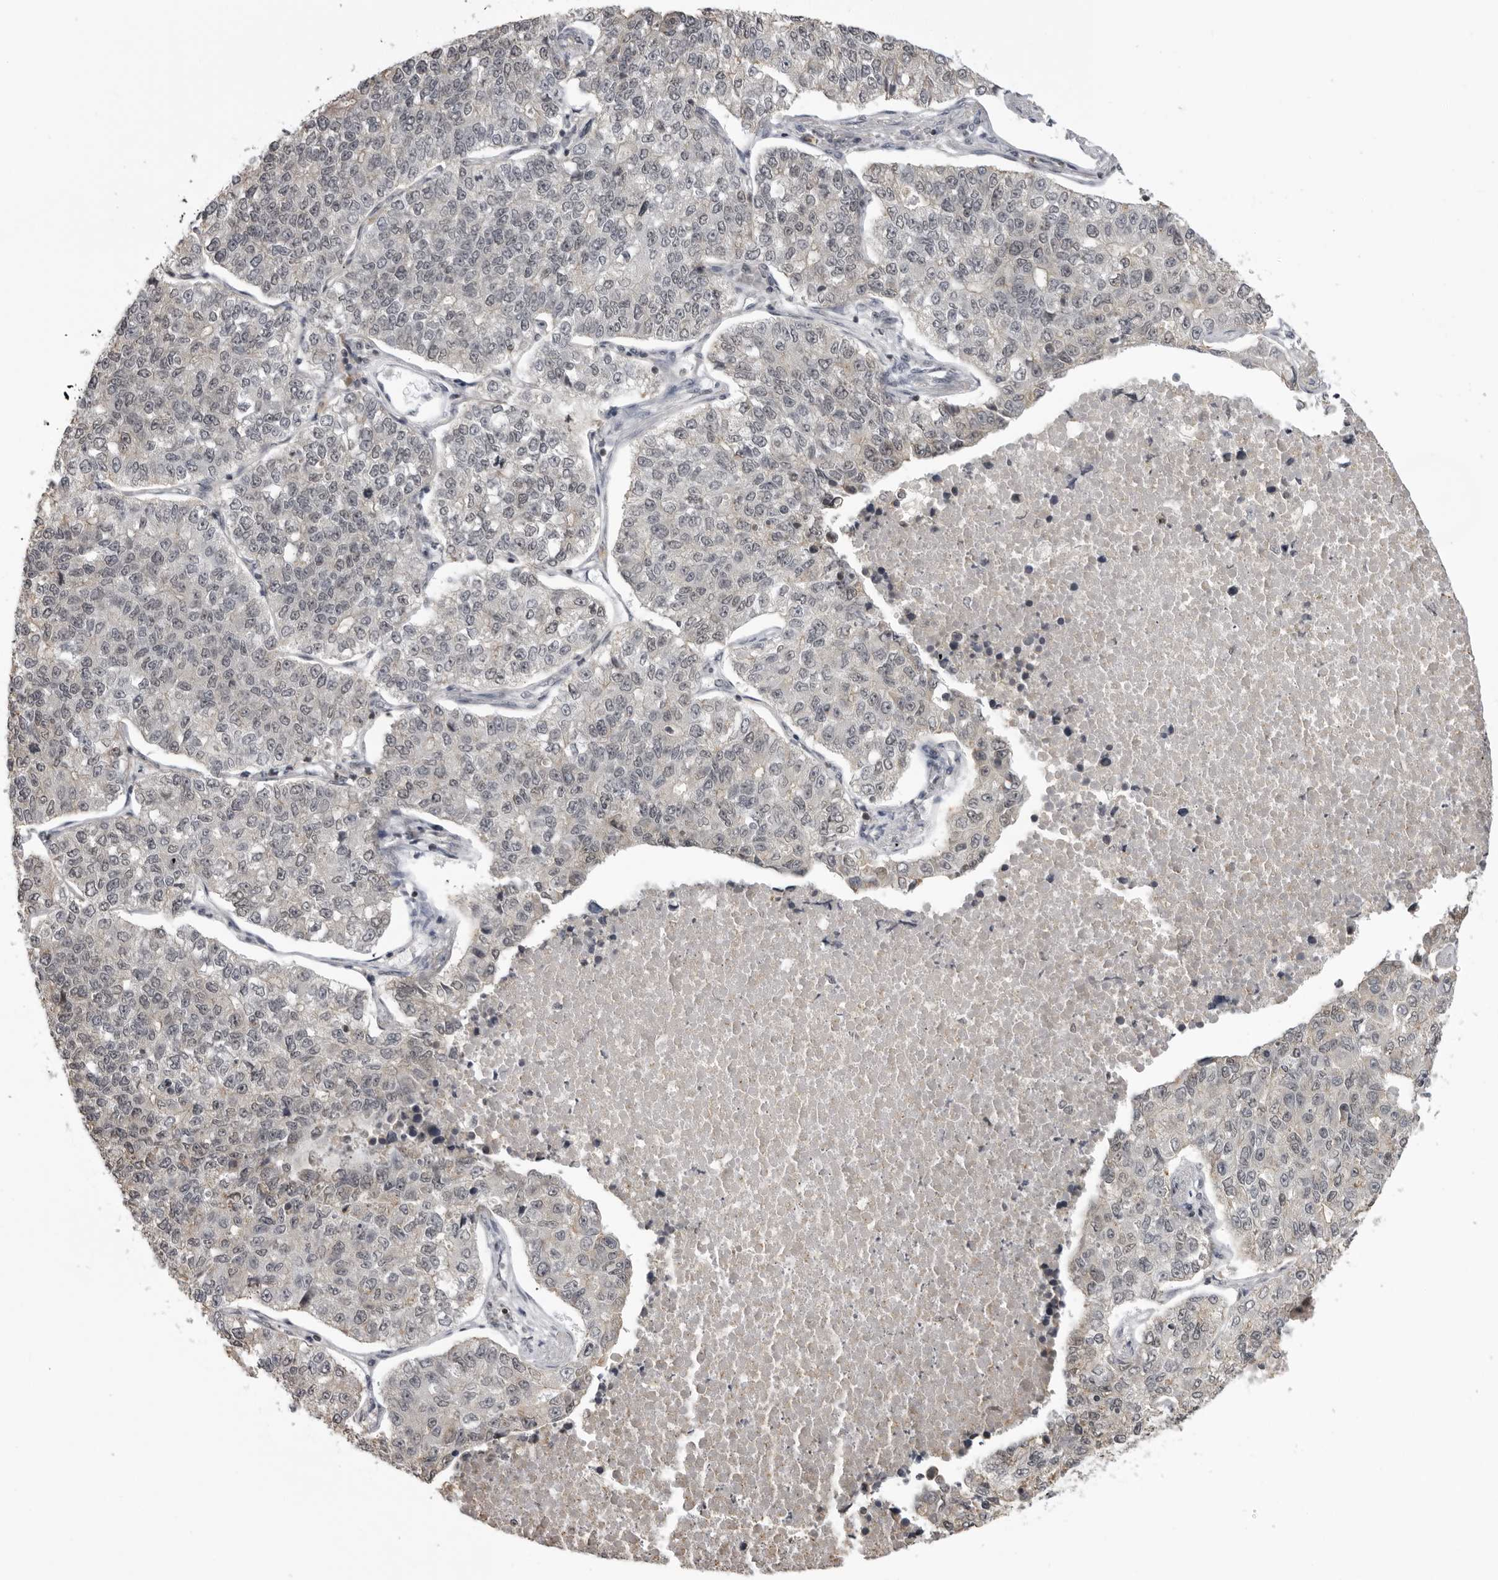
{"staining": {"intensity": "negative", "quantity": "none", "location": "none"}, "tissue": "lung cancer", "cell_type": "Tumor cells", "image_type": "cancer", "snomed": [{"axis": "morphology", "description": "Adenocarcinoma, NOS"}, {"axis": "topography", "description": "Lung"}], "caption": "Immunohistochemistry micrograph of neoplastic tissue: human lung adenocarcinoma stained with DAB exhibits no significant protein expression in tumor cells. Nuclei are stained in blue.", "gene": "PDCL3", "patient": {"sex": "male", "age": 49}}